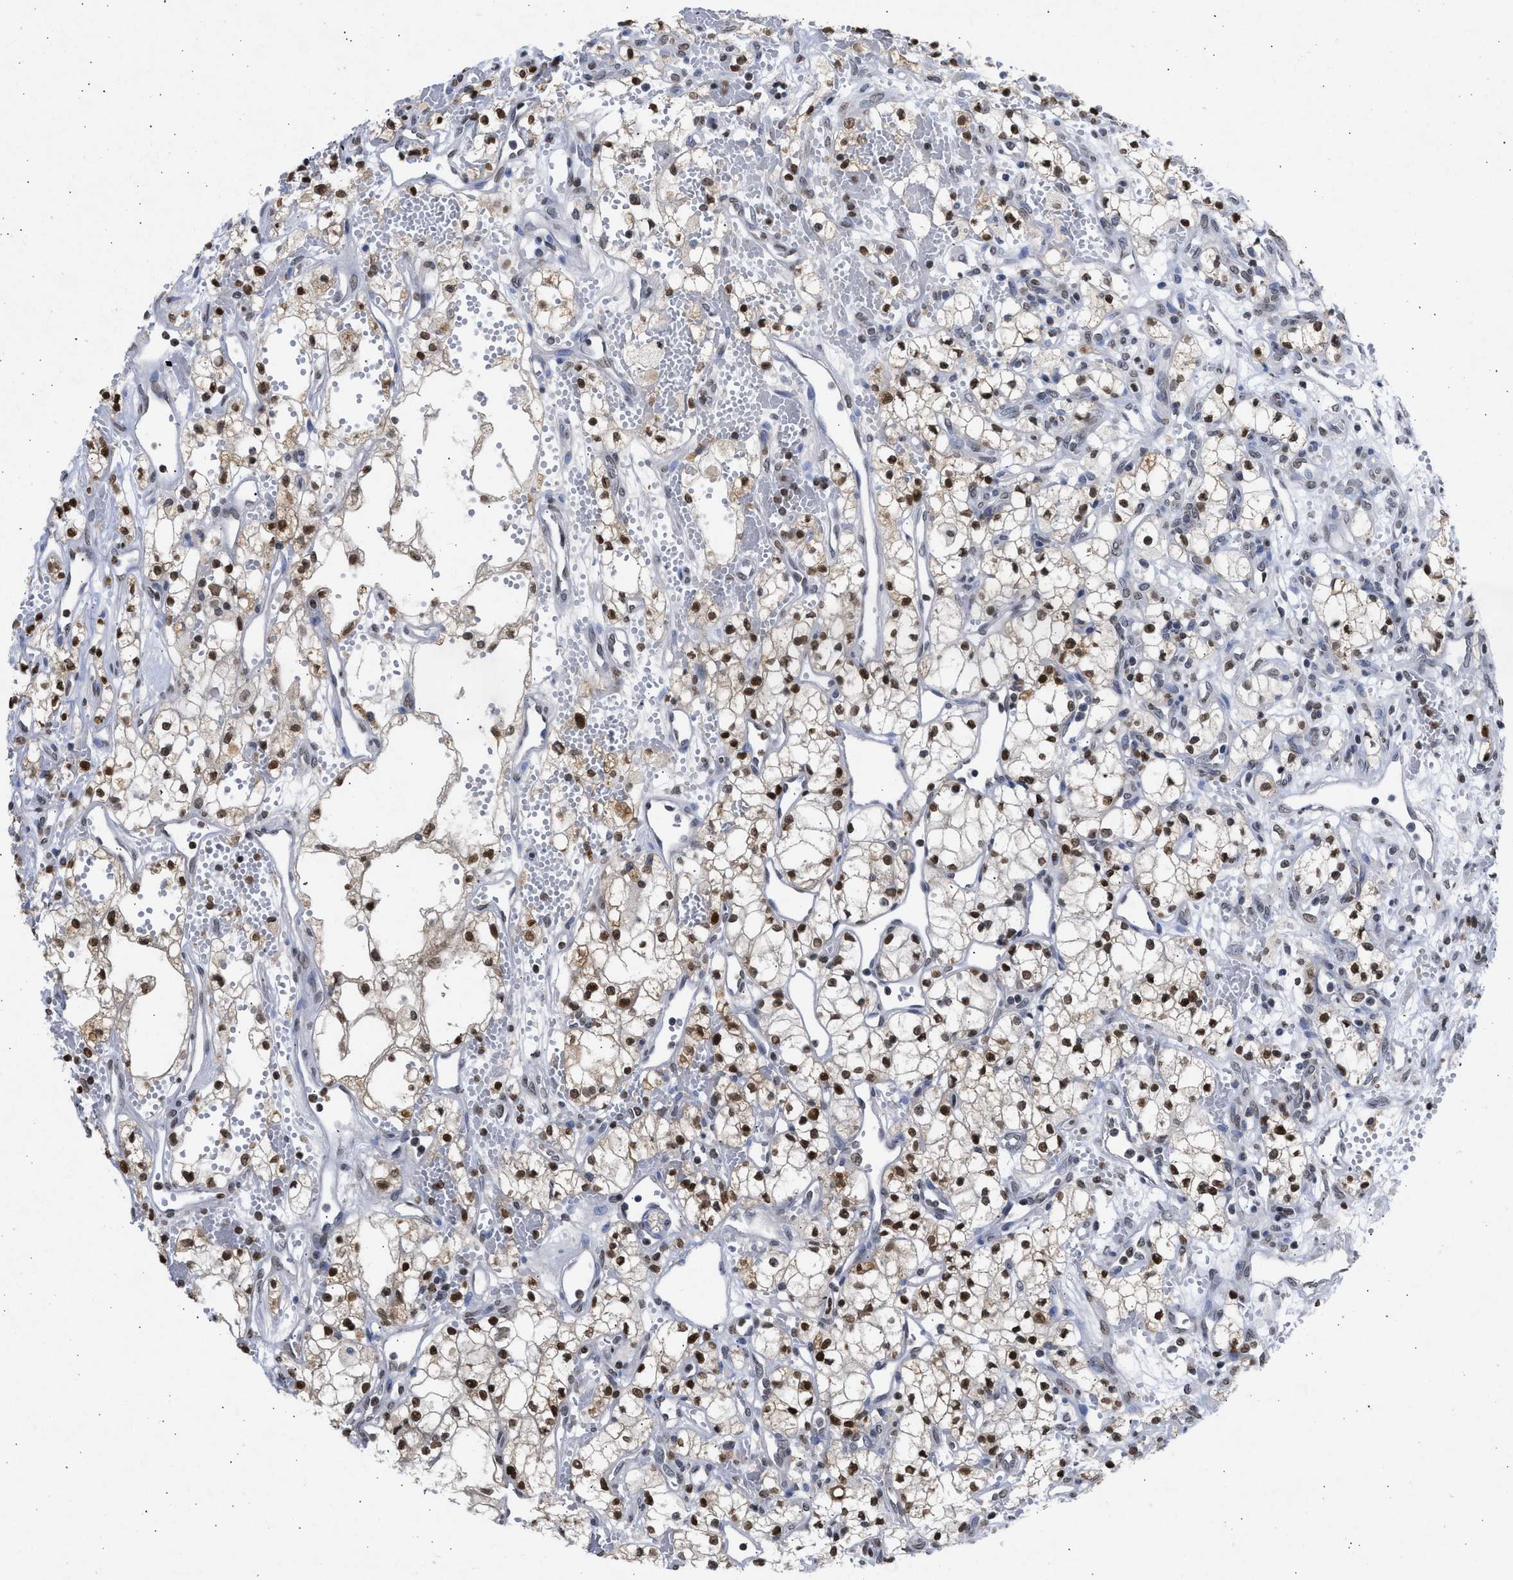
{"staining": {"intensity": "strong", "quantity": "25%-75%", "location": "nuclear"}, "tissue": "renal cancer", "cell_type": "Tumor cells", "image_type": "cancer", "snomed": [{"axis": "morphology", "description": "Adenocarcinoma, NOS"}, {"axis": "topography", "description": "Kidney"}], "caption": "Immunohistochemistry (IHC) image of renal cancer stained for a protein (brown), which exhibits high levels of strong nuclear staining in approximately 25%-75% of tumor cells.", "gene": "NUP35", "patient": {"sex": "male", "age": 59}}